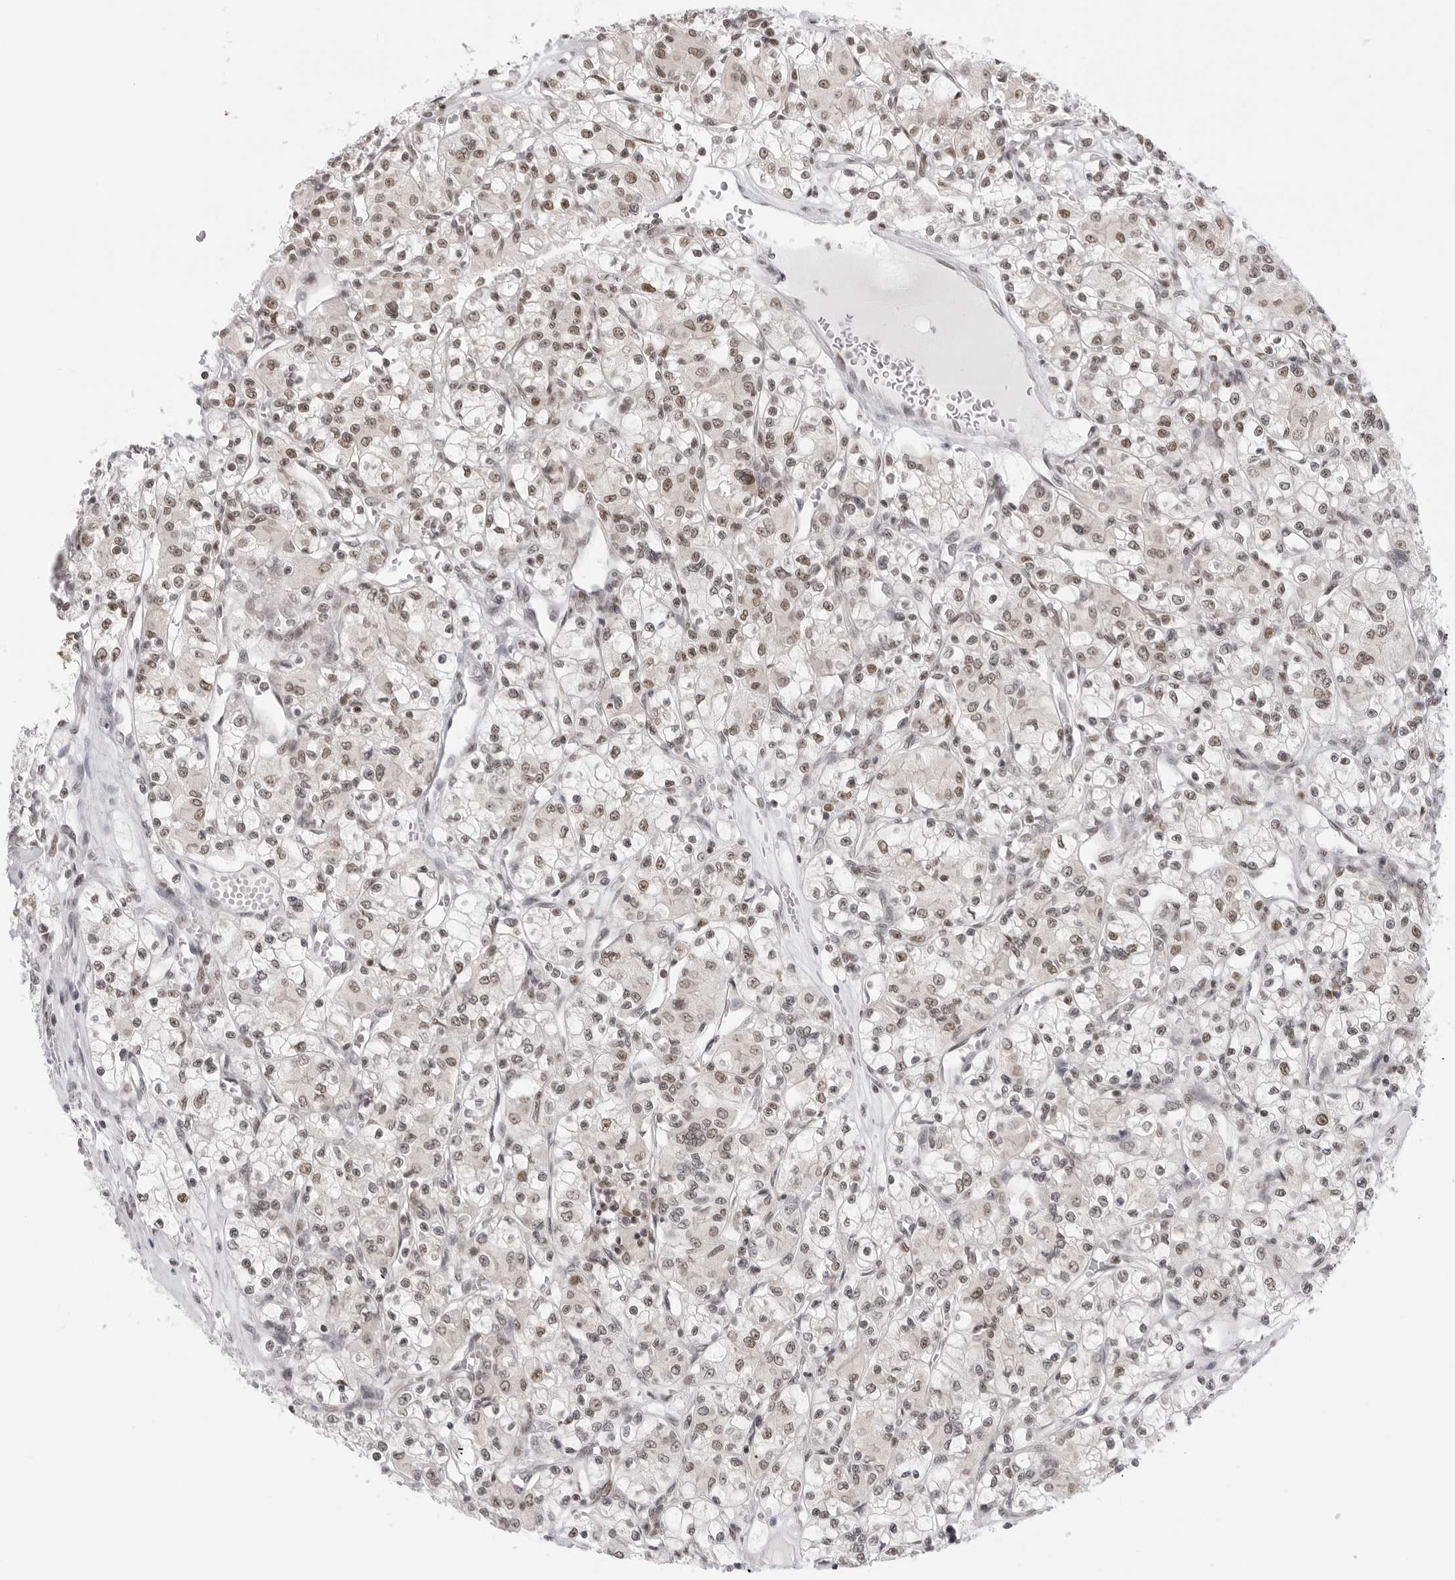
{"staining": {"intensity": "moderate", "quantity": "25%-75%", "location": "nuclear"}, "tissue": "renal cancer", "cell_type": "Tumor cells", "image_type": "cancer", "snomed": [{"axis": "morphology", "description": "Adenocarcinoma, NOS"}, {"axis": "topography", "description": "Kidney"}], "caption": "Immunohistochemical staining of human adenocarcinoma (renal) exhibits medium levels of moderate nuclear expression in approximately 25%-75% of tumor cells.", "gene": "RPA2", "patient": {"sex": "female", "age": 59}}